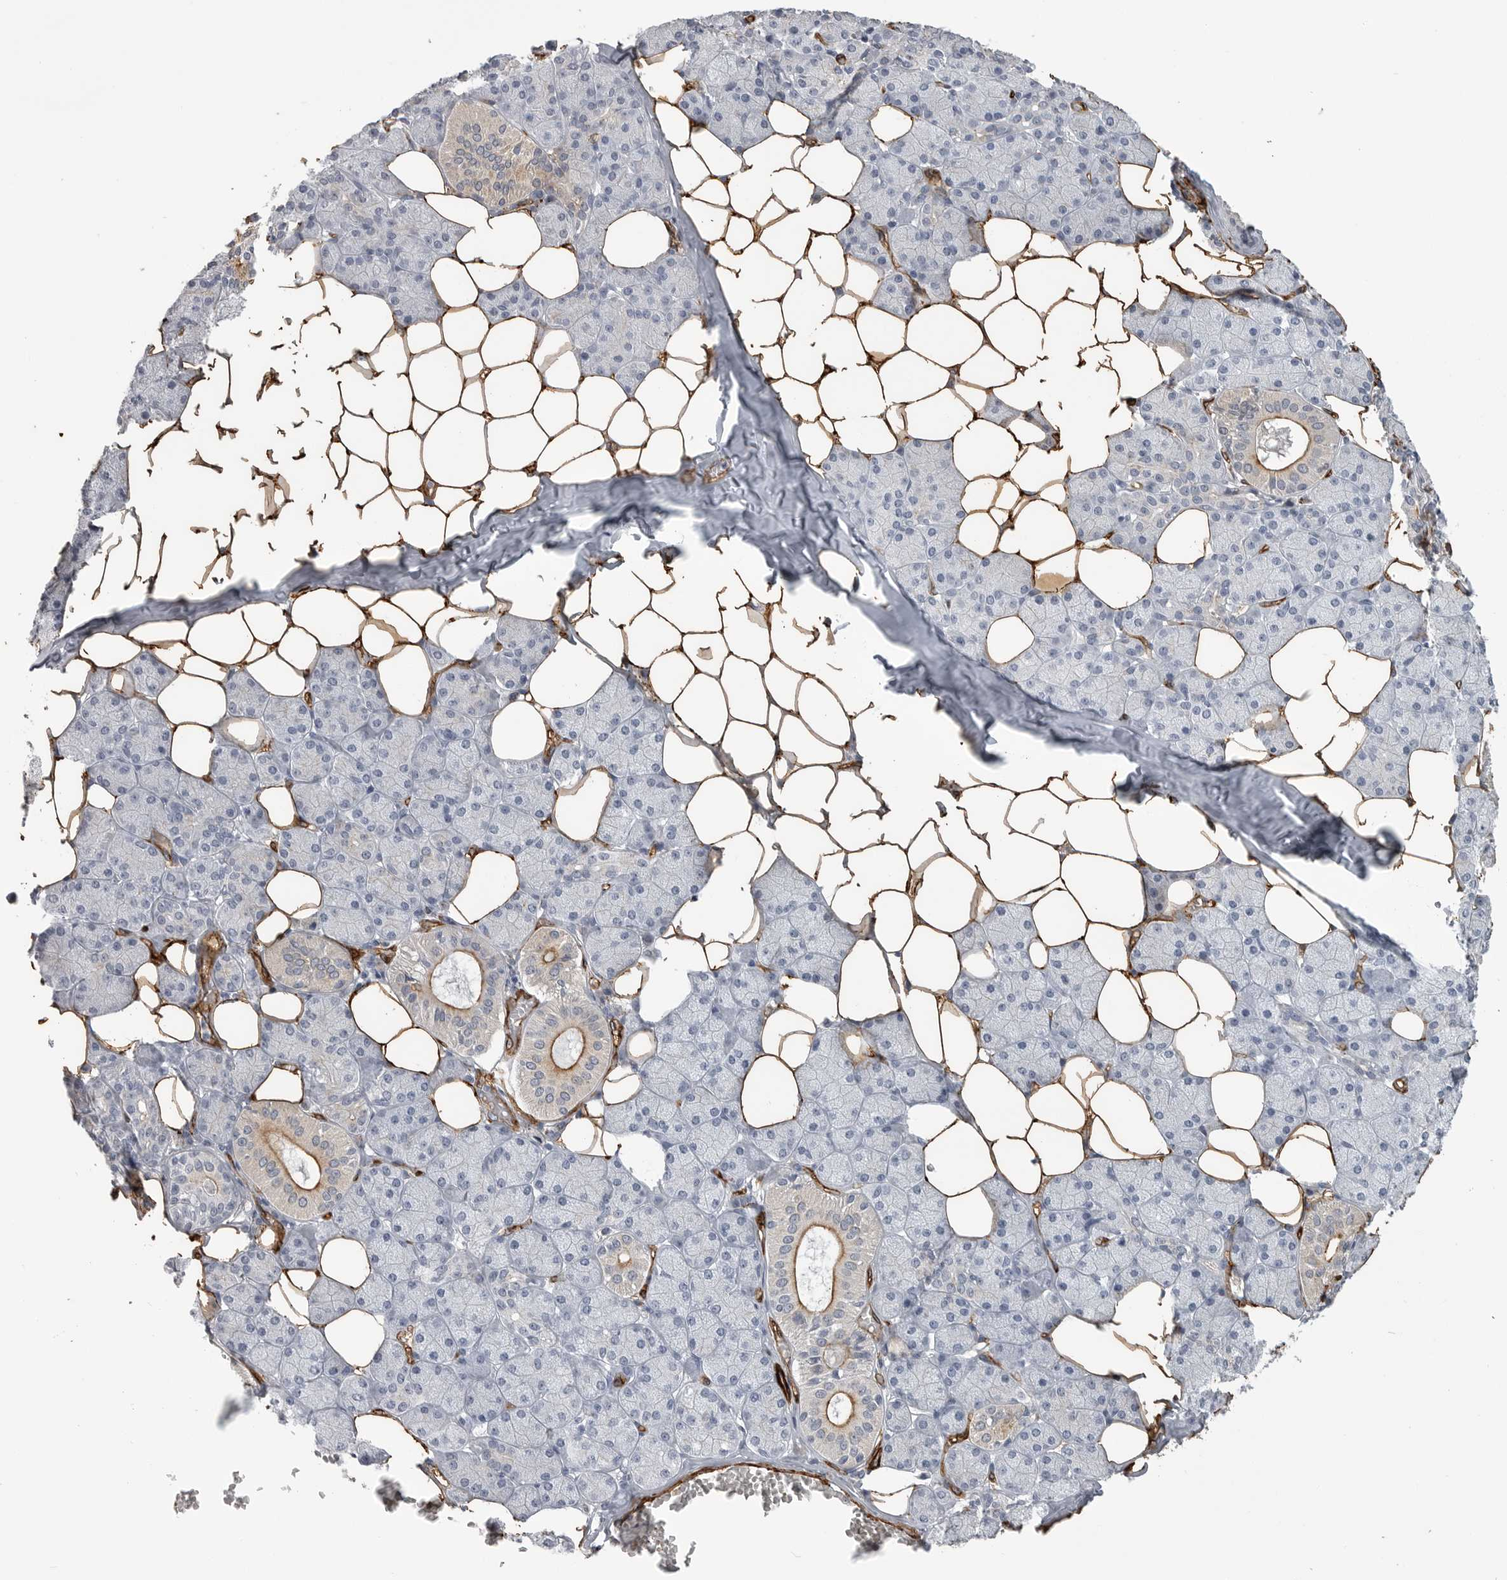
{"staining": {"intensity": "moderate", "quantity": "<25%", "location": "cytoplasmic/membranous"}, "tissue": "salivary gland", "cell_type": "Glandular cells", "image_type": "normal", "snomed": [{"axis": "morphology", "description": "Normal tissue, NOS"}, {"axis": "topography", "description": "Salivary gland"}], "caption": "Protein analysis of unremarkable salivary gland reveals moderate cytoplasmic/membranous expression in about <25% of glandular cells.", "gene": "AOC3", "patient": {"sex": "female", "age": 33}}